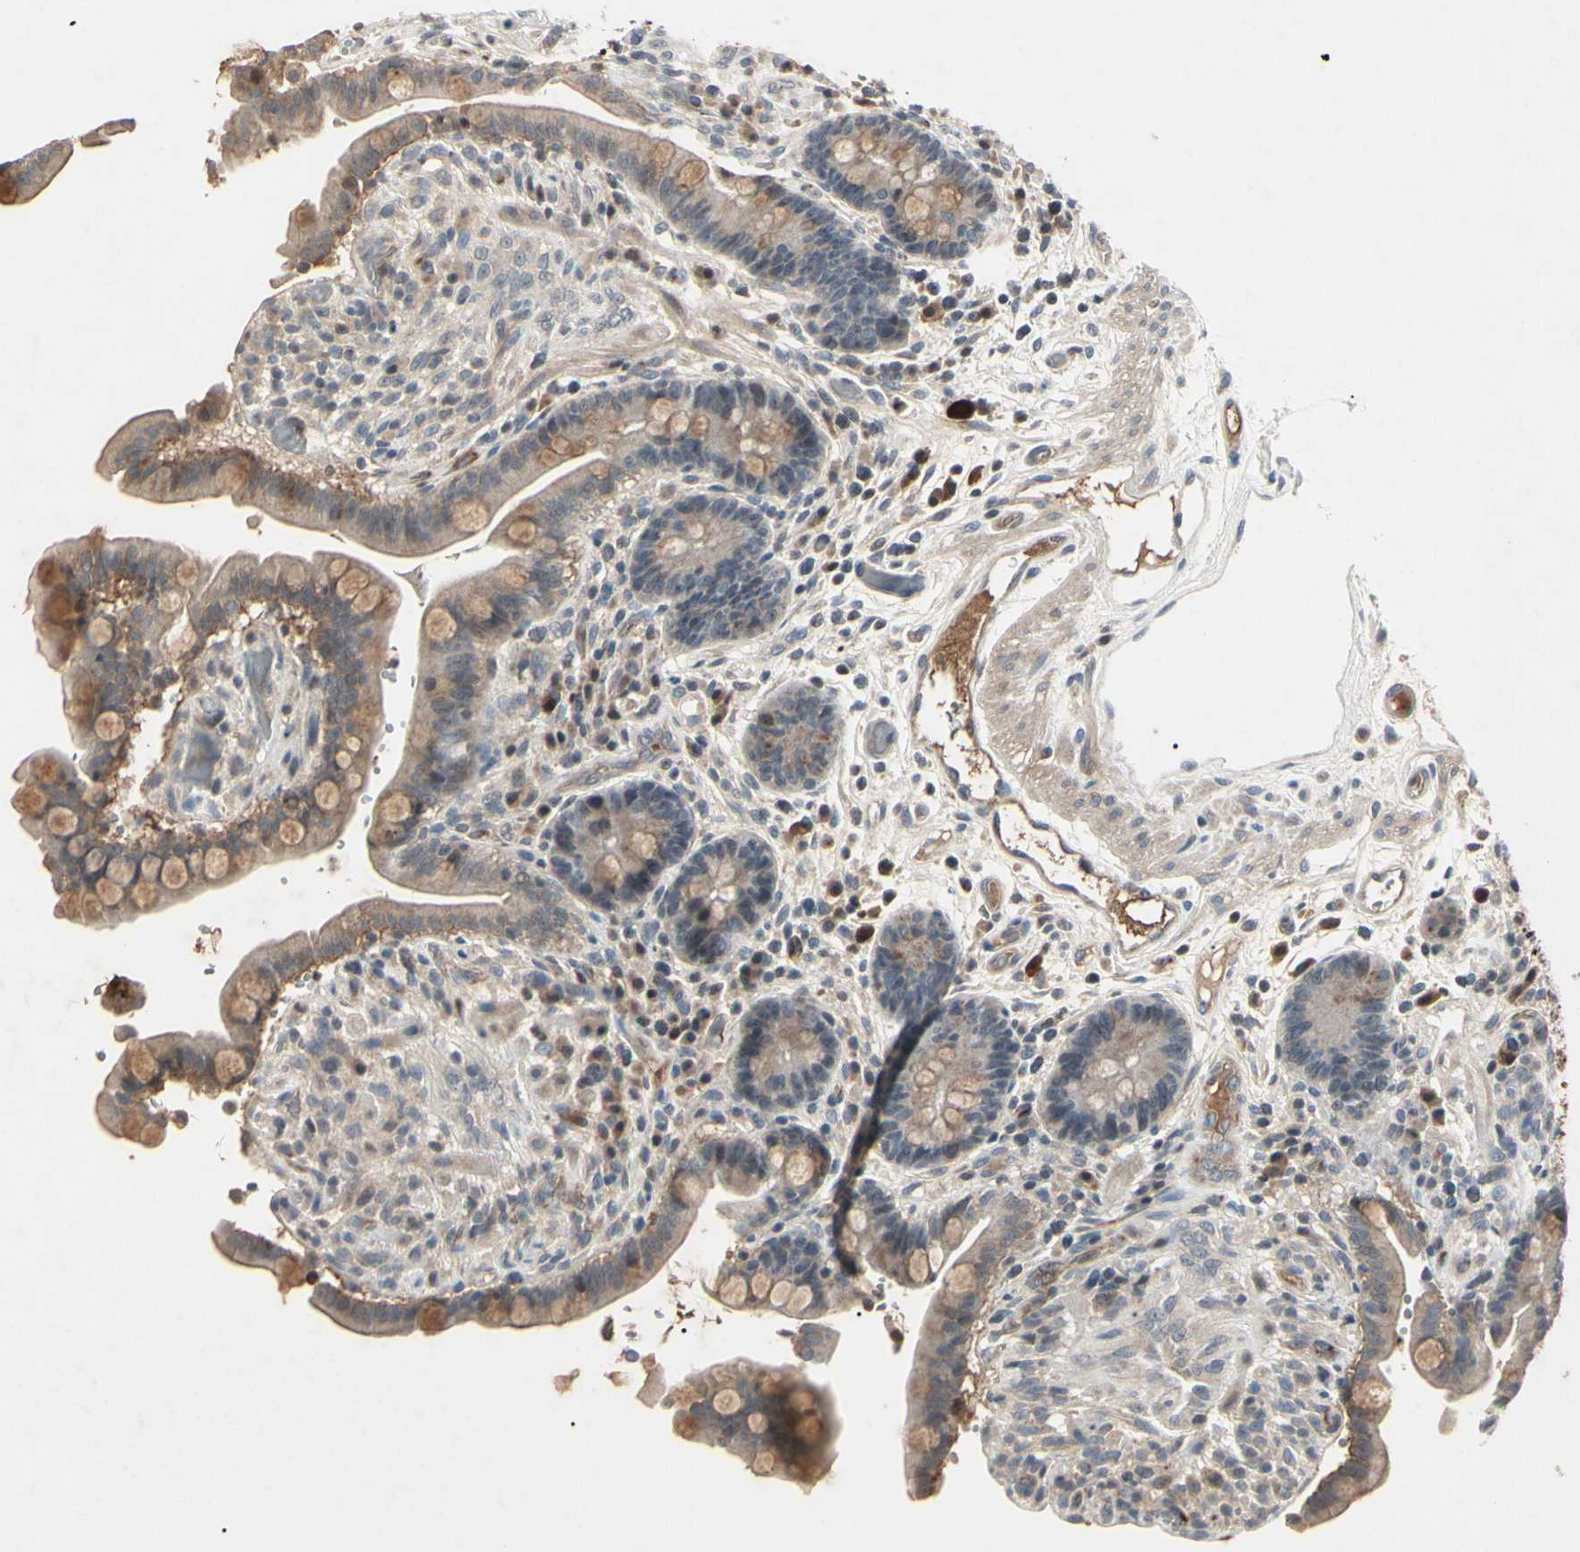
{"staining": {"intensity": "moderate", "quantity": ">75%", "location": "cytoplasmic/membranous"}, "tissue": "colon", "cell_type": "Endothelial cells", "image_type": "normal", "snomed": [{"axis": "morphology", "description": "Normal tissue, NOS"}, {"axis": "topography", "description": "Colon"}], "caption": "IHC staining of benign colon, which shows medium levels of moderate cytoplasmic/membranous expression in about >75% of endothelial cells indicating moderate cytoplasmic/membranous protein expression. The staining was performed using DAB (brown) for protein detection and nuclei were counterstained in hematoxylin (blue).", "gene": "AEBP1", "patient": {"sex": "male", "age": 73}}